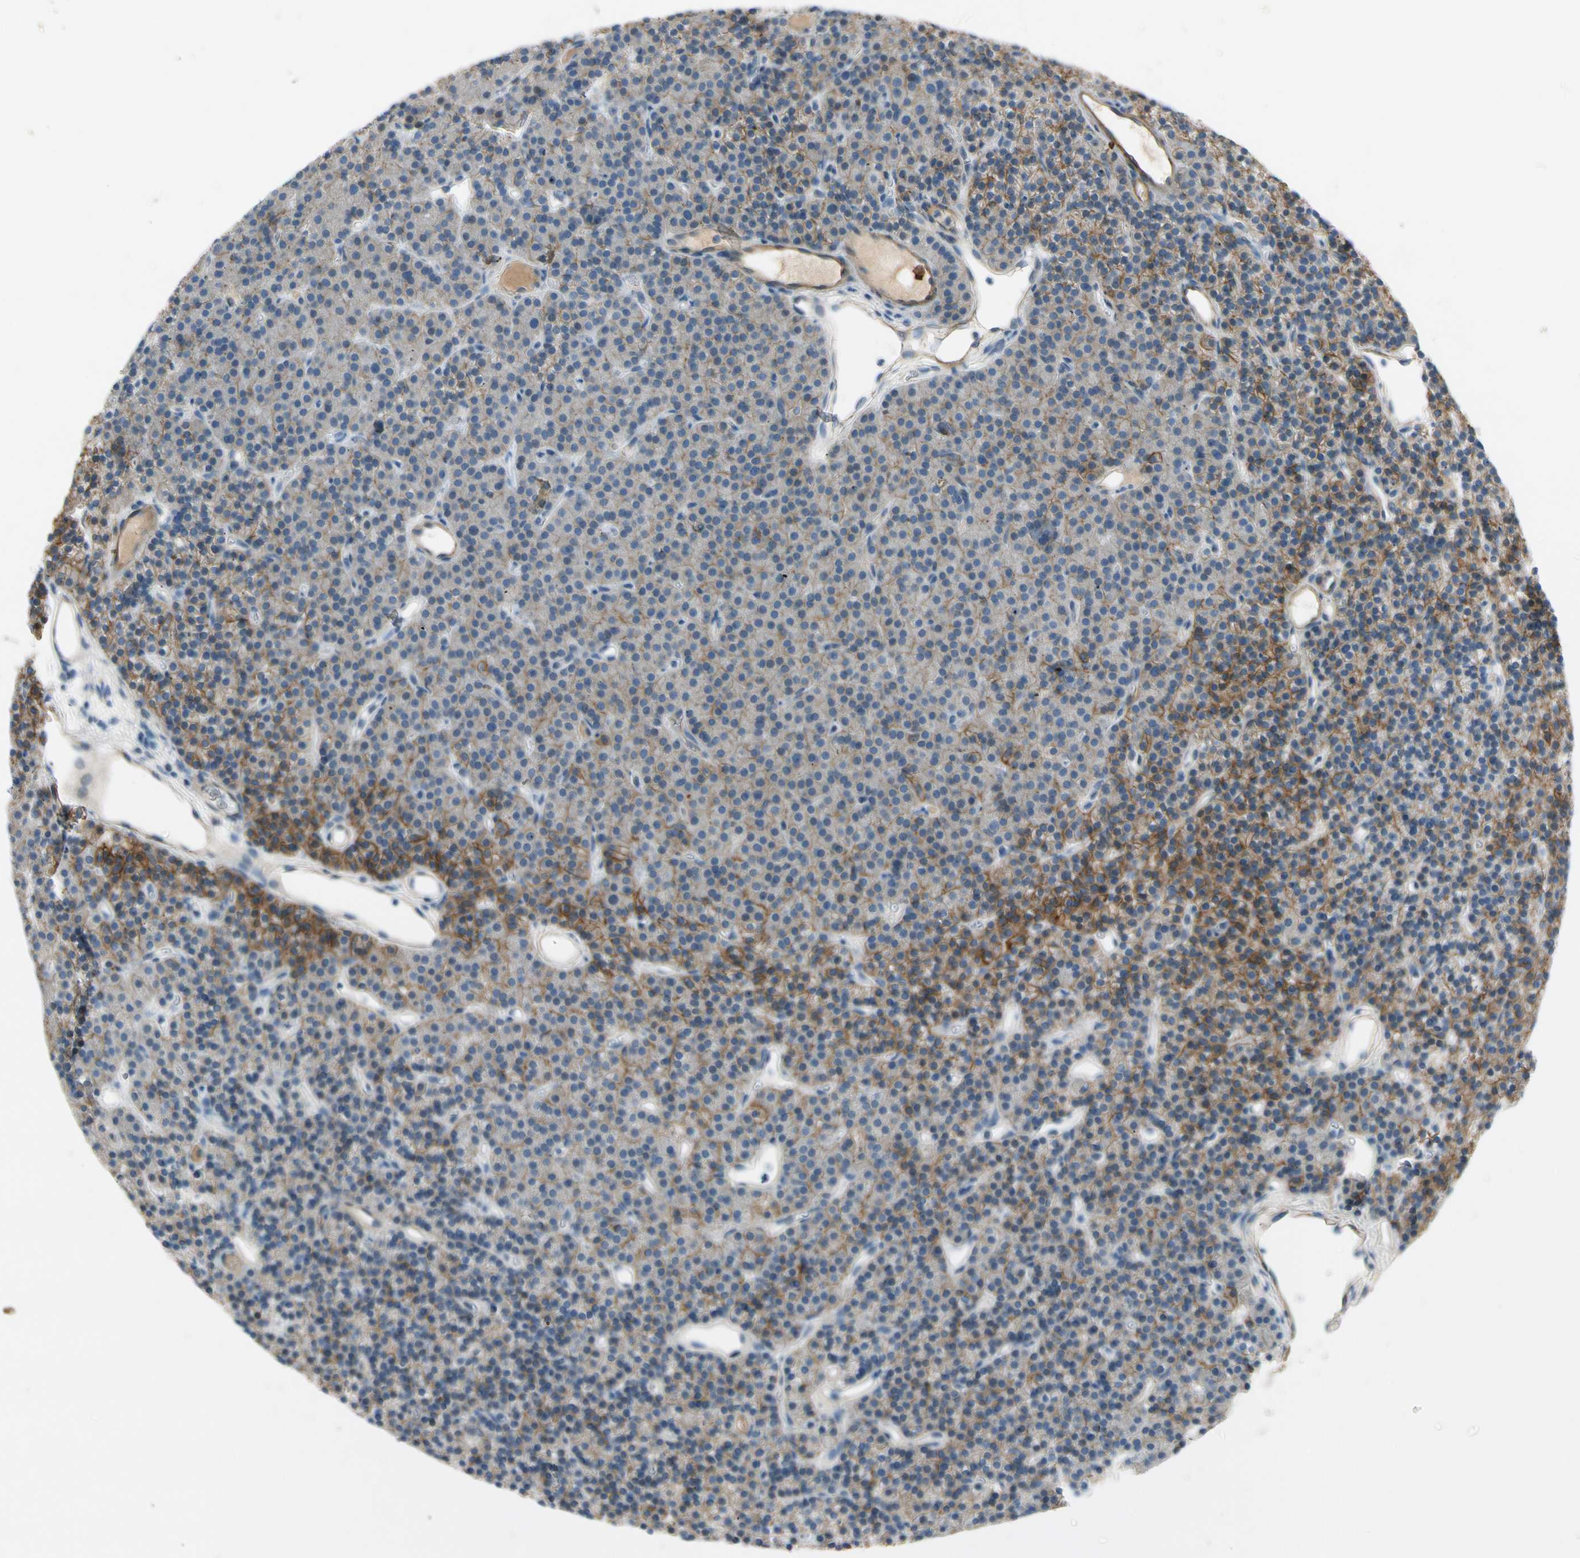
{"staining": {"intensity": "moderate", "quantity": "25%-75%", "location": "cytoplasmic/membranous"}, "tissue": "parathyroid gland", "cell_type": "Glandular cells", "image_type": "normal", "snomed": [{"axis": "morphology", "description": "Normal tissue, NOS"}, {"axis": "morphology", "description": "Hyperplasia, NOS"}, {"axis": "topography", "description": "Parathyroid gland"}], "caption": "Immunohistochemistry (IHC) histopathology image of benign parathyroid gland: human parathyroid gland stained using immunohistochemistry (IHC) shows medium levels of moderate protein expression localized specifically in the cytoplasmic/membranous of glandular cells, appearing as a cytoplasmic/membranous brown color.", "gene": "ITGA3", "patient": {"sex": "male", "age": 44}}